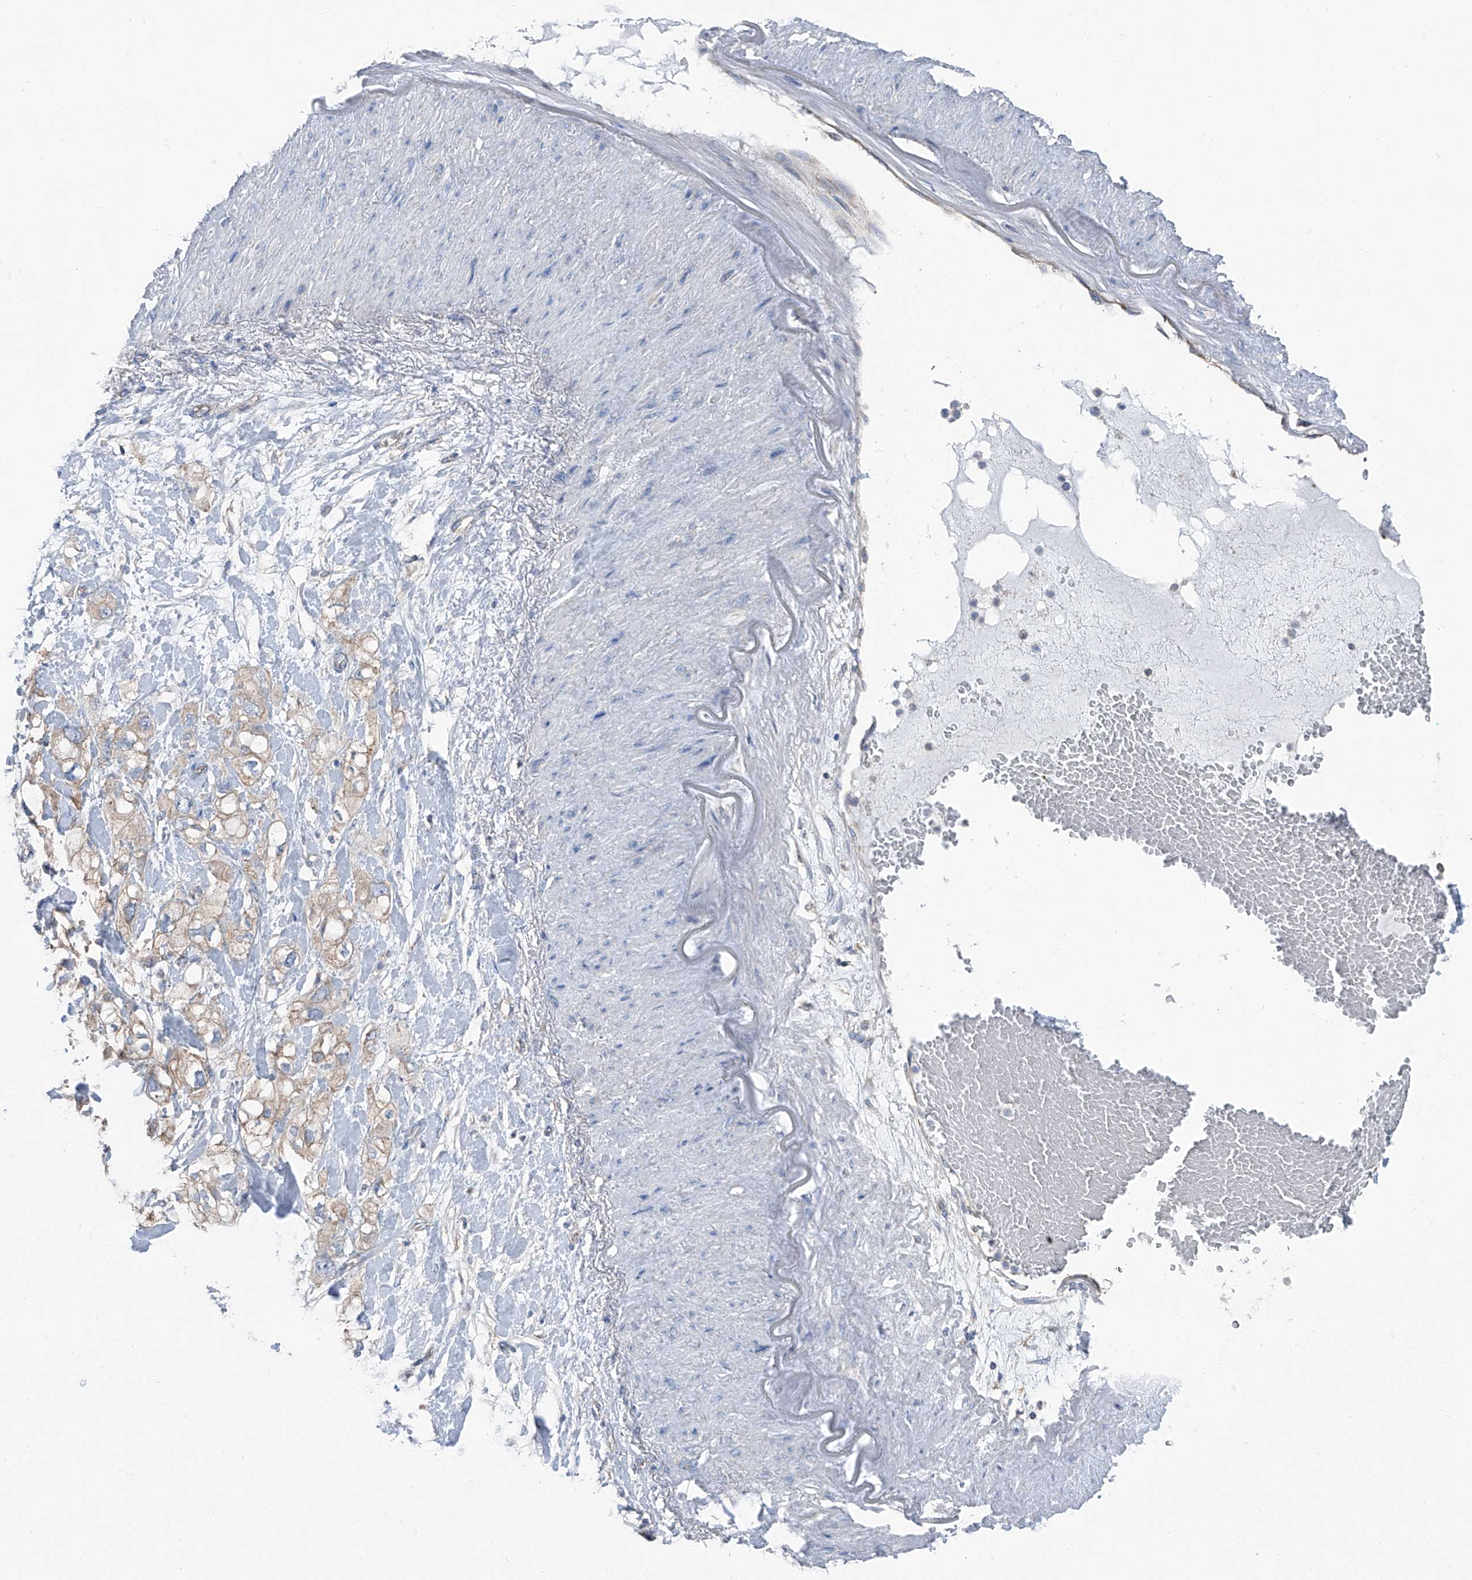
{"staining": {"intensity": "moderate", "quantity": ">75%", "location": "cytoplasmic/membranous"}, "tissue": "pancreatic cancer", "cell_type": "Tumor cells", "image_type": "cancer", "snomed": [{"axis": "morphology", "description": "Adenocarcinoma, NOS"}, {"axis": "topography", "description": "Pancreas"}], "caption": "Pancreatic adenocarcinoma tissue reveals moderate cytoplasmic/membranous staining in about >75% of tumor cells, visualized by immunohistochemistry.", "gene": "GPR142", "patient": {"sex": "female", "age": 56}}